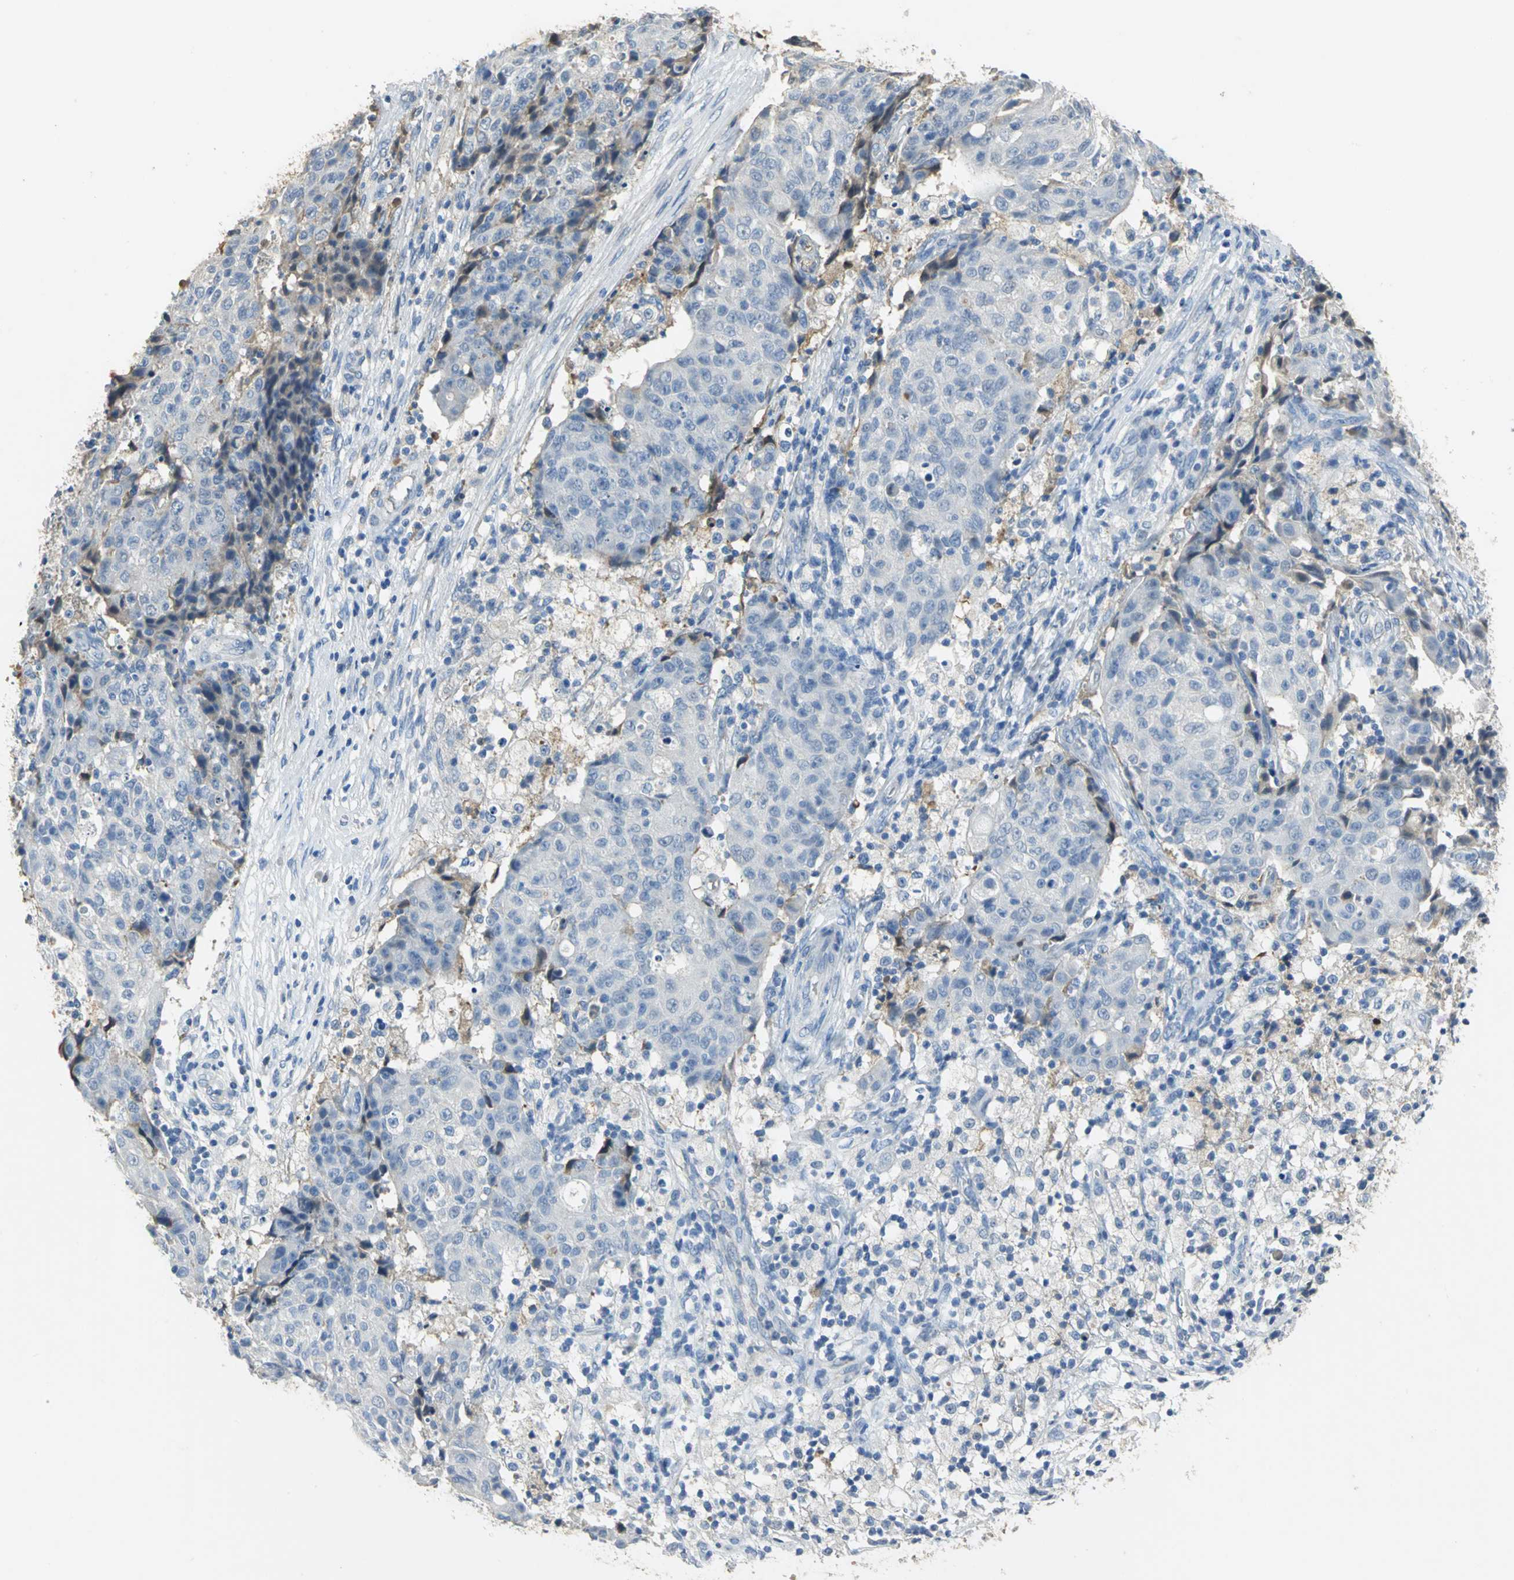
{"staining": {"intensity": "negative", "quantity": "none", "location": "none"}, "tissue": "ovarian cancer", "cell_type": "Tumor cells", "image_type": "cancer", "snomed": [{"axis": "morphology", "description": "Carcinoma, endometroid"}, {"axis": "topography", "description": "Ovary"}], "caption": "Ovarian endometroid carcinoma was stained to show a protein in brown. There is no significant expression in tumor cells. (DAB immunohistochemistry (IHC) with hematoxylin counter stain).", "gene": "GYG2", "patient": {"sex": "female", "age": 42}}